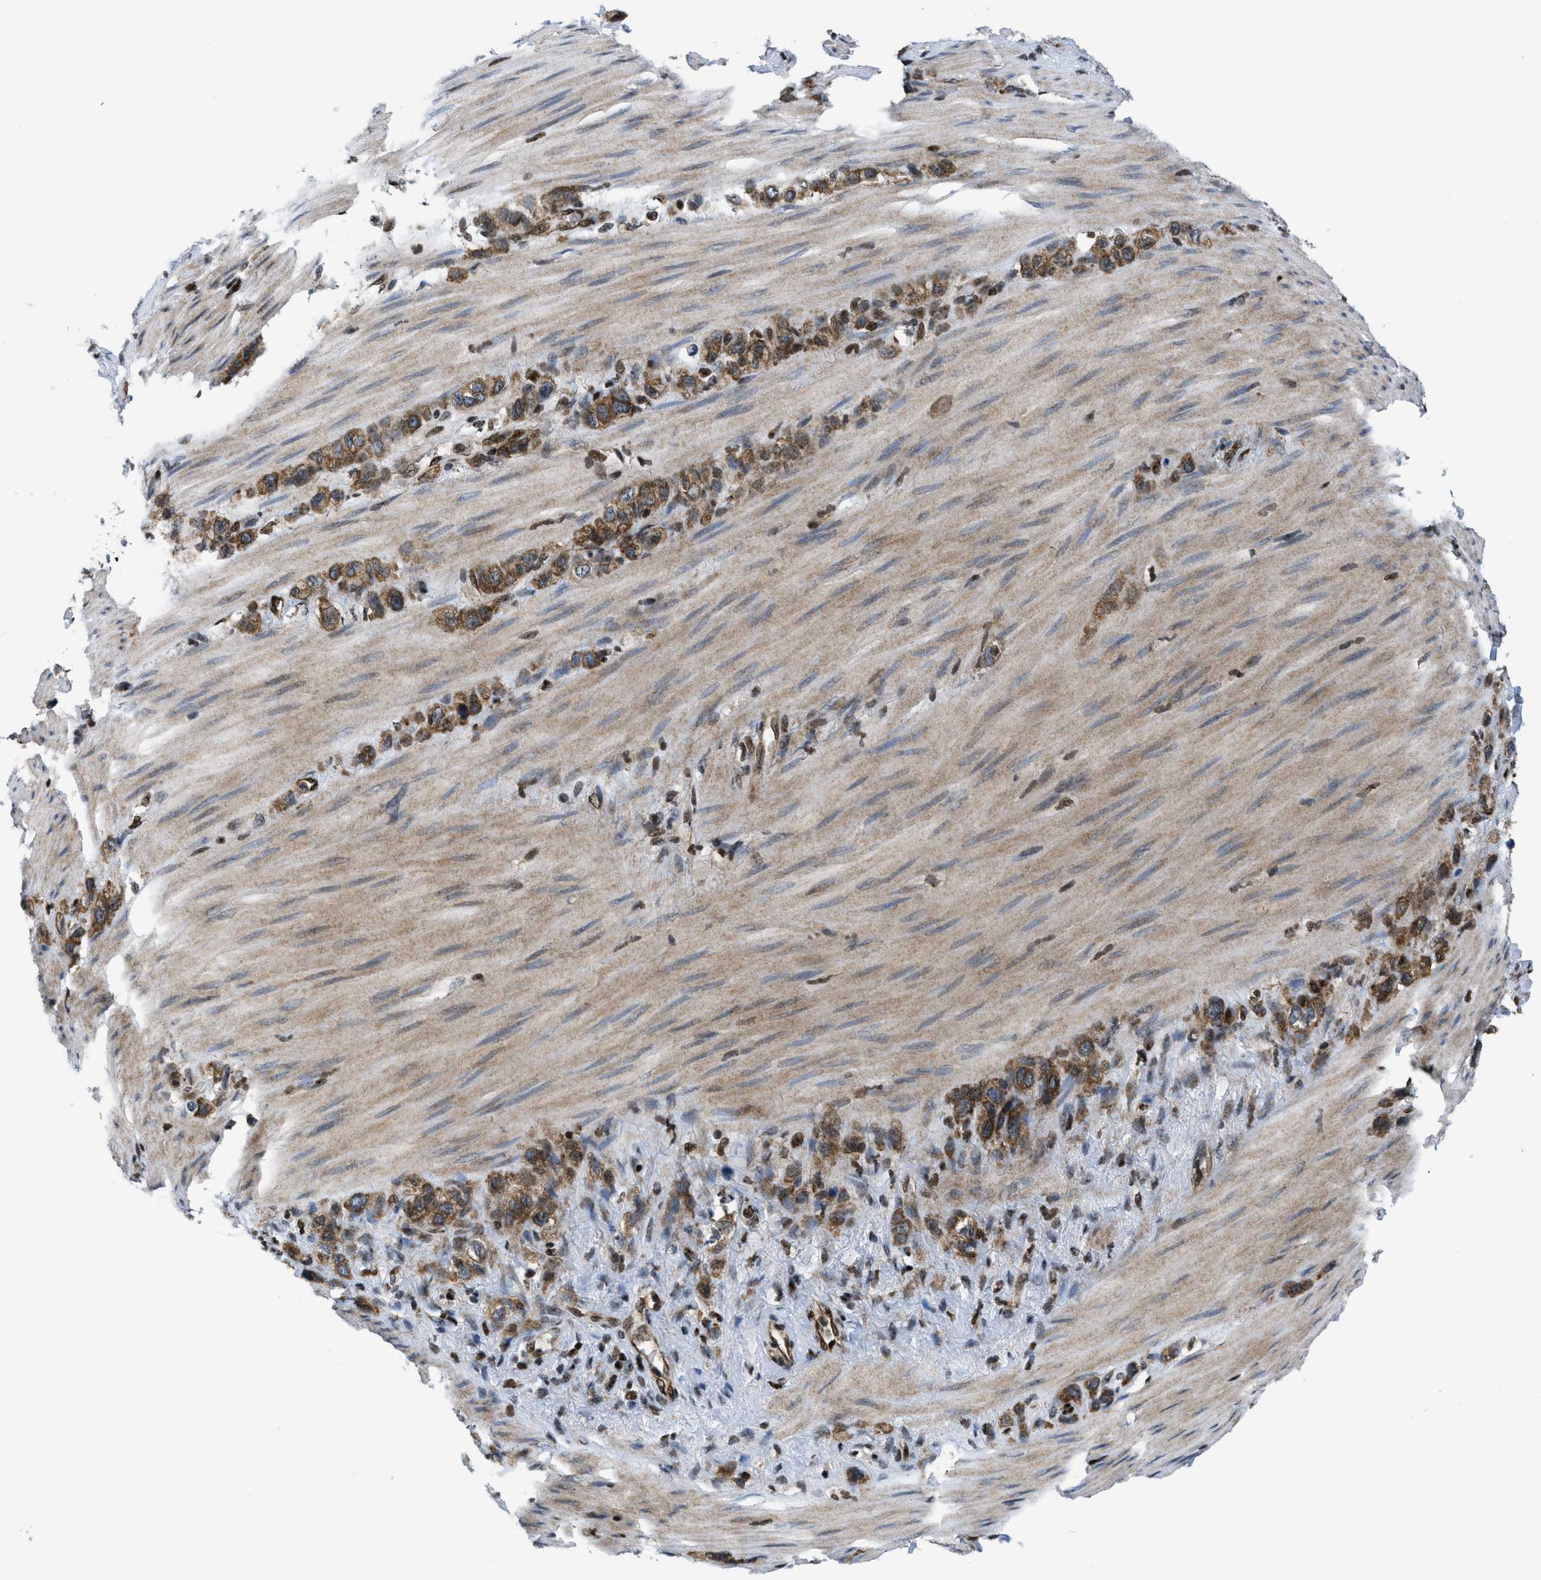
{"staining": {"intensity": "moderate", "quantity": ">75%", "location": "cytoplasmic/membranous"}, "tissue": "stomach cancer", "cell_type": "Tumor cells", "image_type": "cancer", "snomed": [{"axis": "morphology", "description": "Adenocarcinoma, NOS"}, {"axis": "morphology", "description": "Adenocarcinoma, High grade"}, {"axis": "topography", "description": "Stomach, upper"}, {"axis": "topography", "description": "Stomach, lower"}], "caption": "Immunohistochemical staining of adenocarcinoma (stomach) shows moderate cytoplasmic/membranous protein positivity in approximately >75% of tumor cells.", "gene": "PPP2CB", "patient": {"sex": "female", "age": 65}}